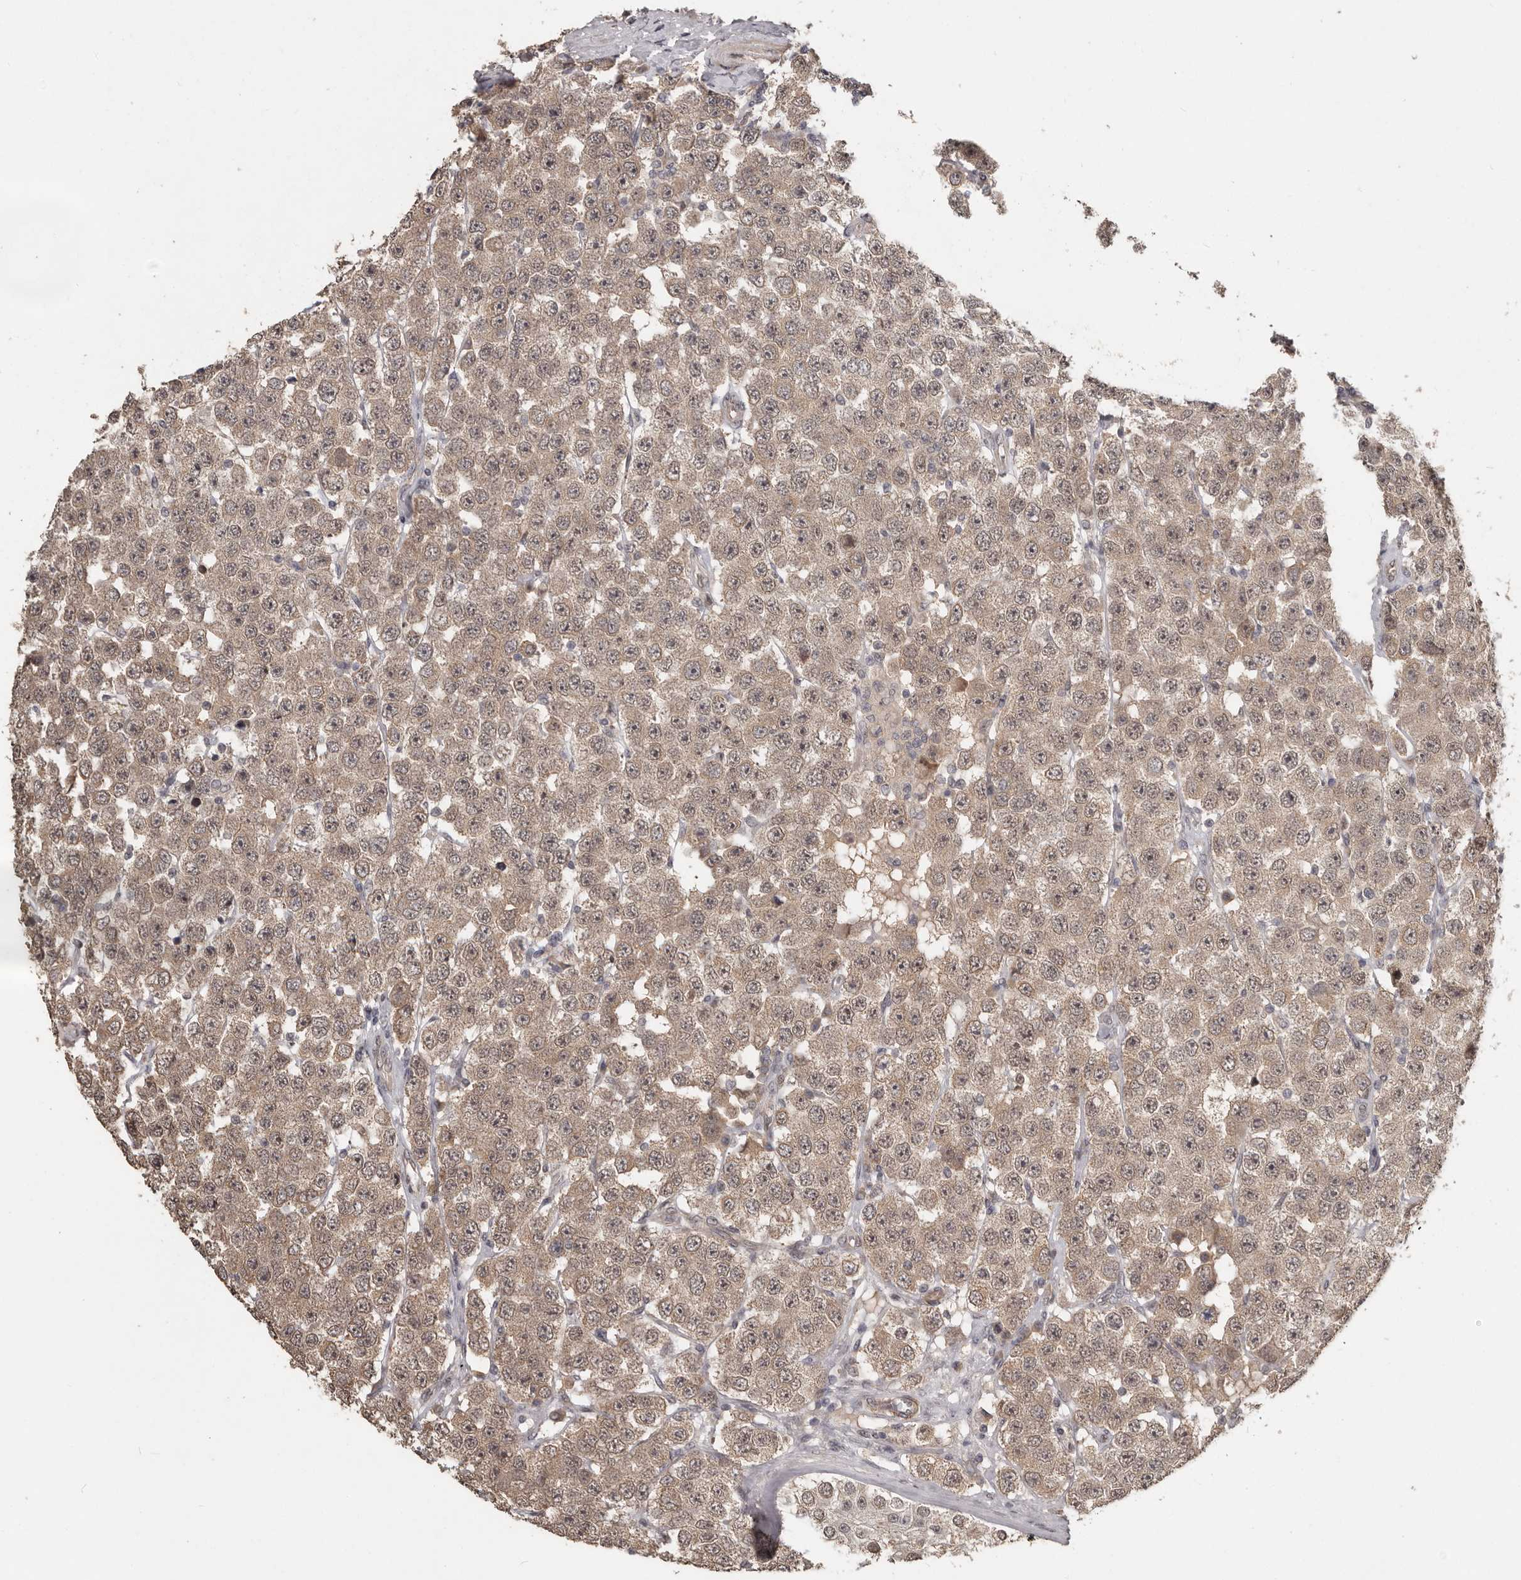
{"staining": {"intensity": "weak", "quantity": ">75%", "location": "cytoplasmic/membranous,nuclear"}, "tissue": "testis cancer", "cell_type": "Tumor cells", "image_type": "cancer", "snomed": [{"axis": "morphology", "description": "Seminoma, NOS"}, {"axis": "topography", "description": "Testis"}], "caption": "Brown immunohistochemical staining in testis cancer exhibits weak cytoplasmic/membranous and nuclear staining in approximately >75% of tumor cells.", "gene": "ZFP14", "patient": {"sex": "male", "age": 28}}